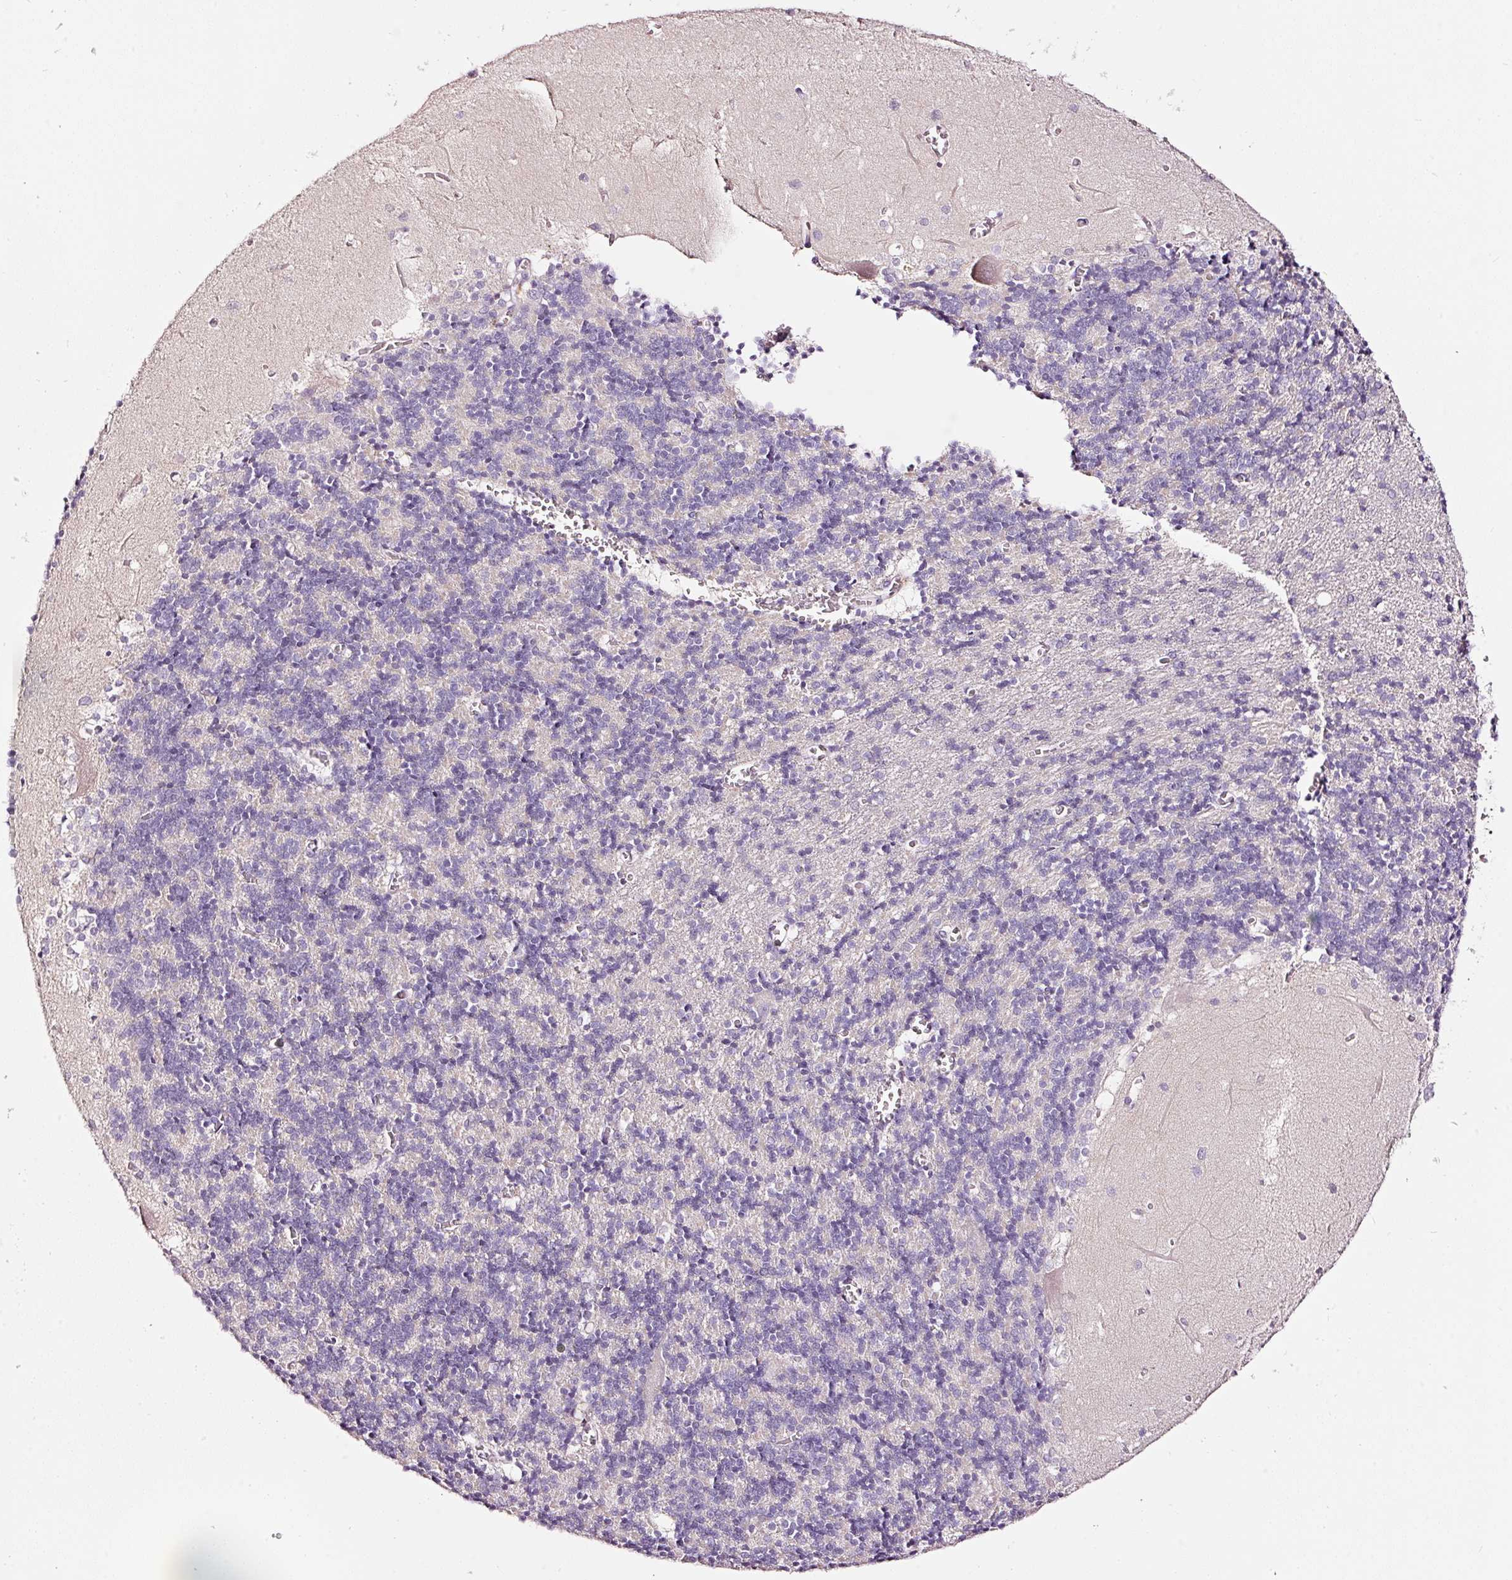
{"staining": {"intensity": "negative", "quantity": "none", "location": "none"}, "tissue": "cerebellum", "cell_type": "Cells in granular layer", "image_type": "normal", "snomed": [{"axis": "morphology", "description": "Normal tissue, NOS"}, {"axis": "topography", "description": "Cerebellum"}], "caption": "IHC micrograph of normal human cerebellum stained for a protein (brown), which demonstrates no expression in cells in granular layer.", "gene": "LAMP3", "patient": {"sex": "male", "age": 37}}